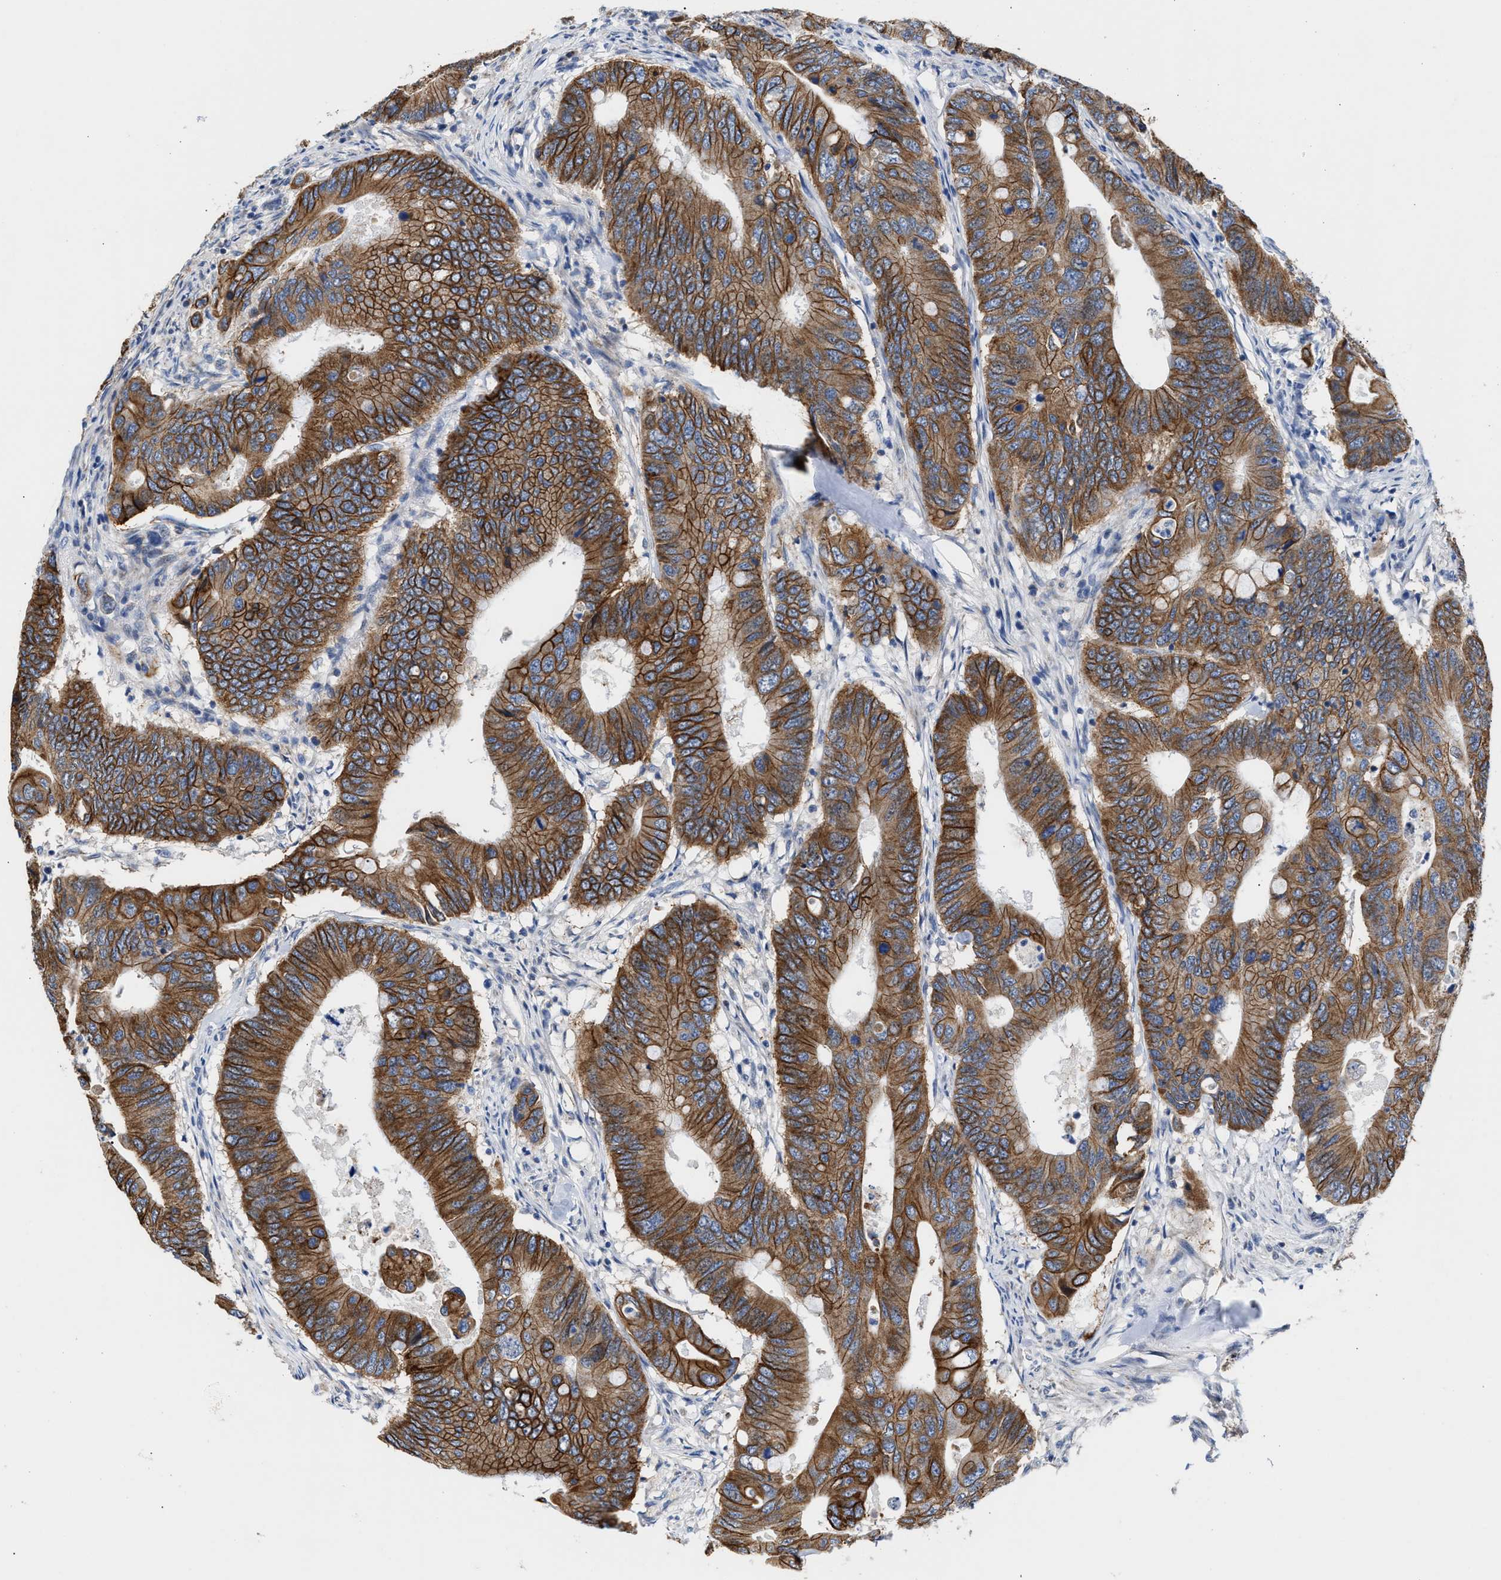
{"staining": {"intensity": "strong", "quantity": ">75%", "location": "cytoplasmic/membranous"}, "tissue": "colorectal cancer", "cell_type": "Tumor cells", "image_type": "cancer", "snomed": [{"axis": "morphology", "description": "Adenocarcinoma, NOS"}, {"axis": "topography", "description": "Colon"}], "caption": "An image of colorectal cancer (adenocarcinoma) stained for a protein exhibits strong cytoplasmic/membranous brown staining in tumor cells.", "gene": "JAG1", "patient": {"sex": "male", "age": 71}}